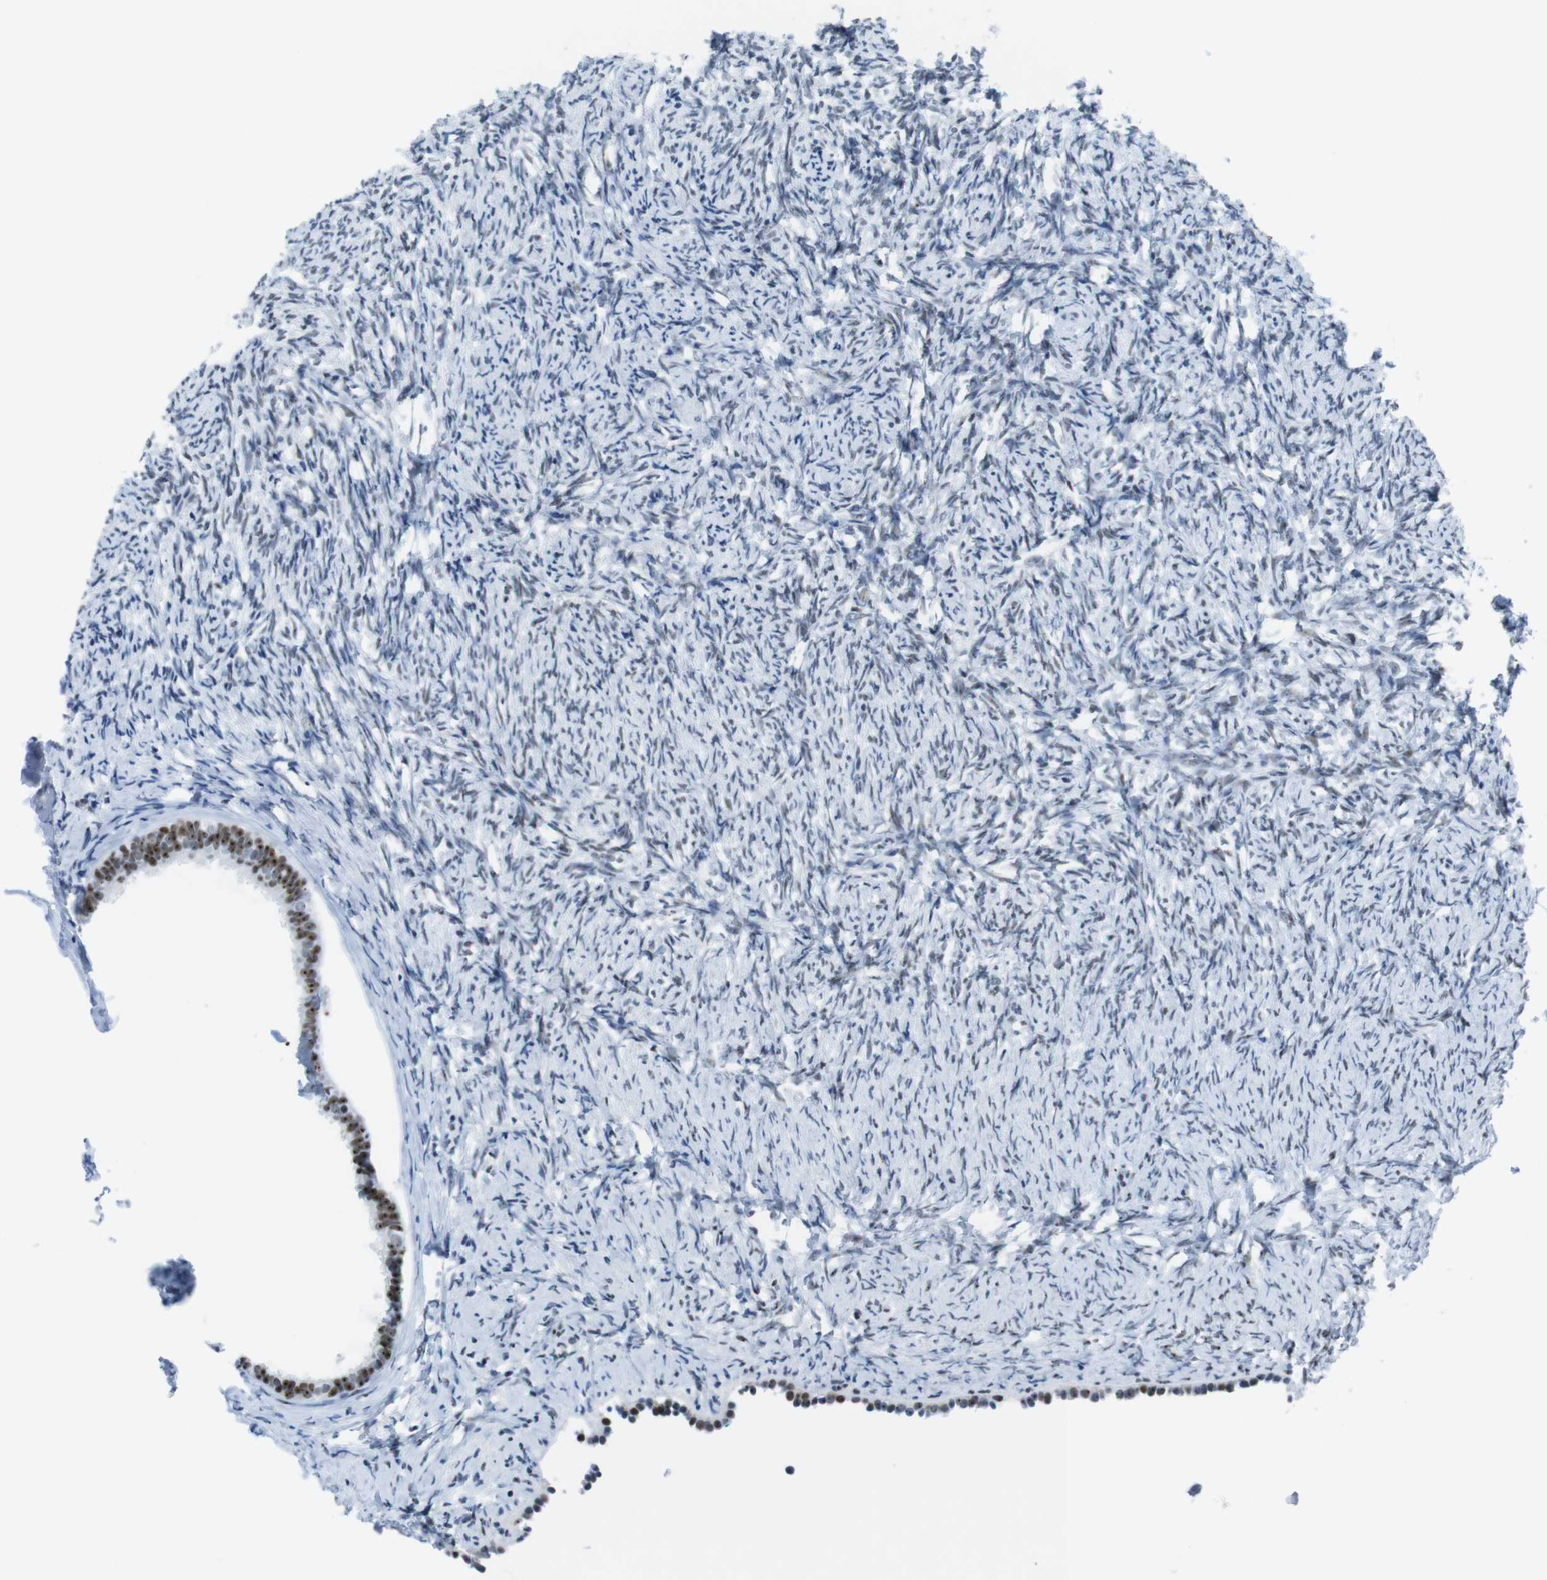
{"staining": {"intensity": "moderate", "quantity": ">75%", "location": "nuclear"}, "tissue": "ovary", "cell_type": "Follicle cells", "image_type": "normal", "snomed": [{"axis": "morphology", "description": "Normal tissue, NOS"}, {"axis": "topography", "description": "Ovary"}], "caption": "DAB immunohistochemical staining of normal human ovary demonstrates moderate nuclear protein expression in approximately >75% of follicle cells.", "gene": "NIFK", "patient": {"sex": "female", "age": 60}}